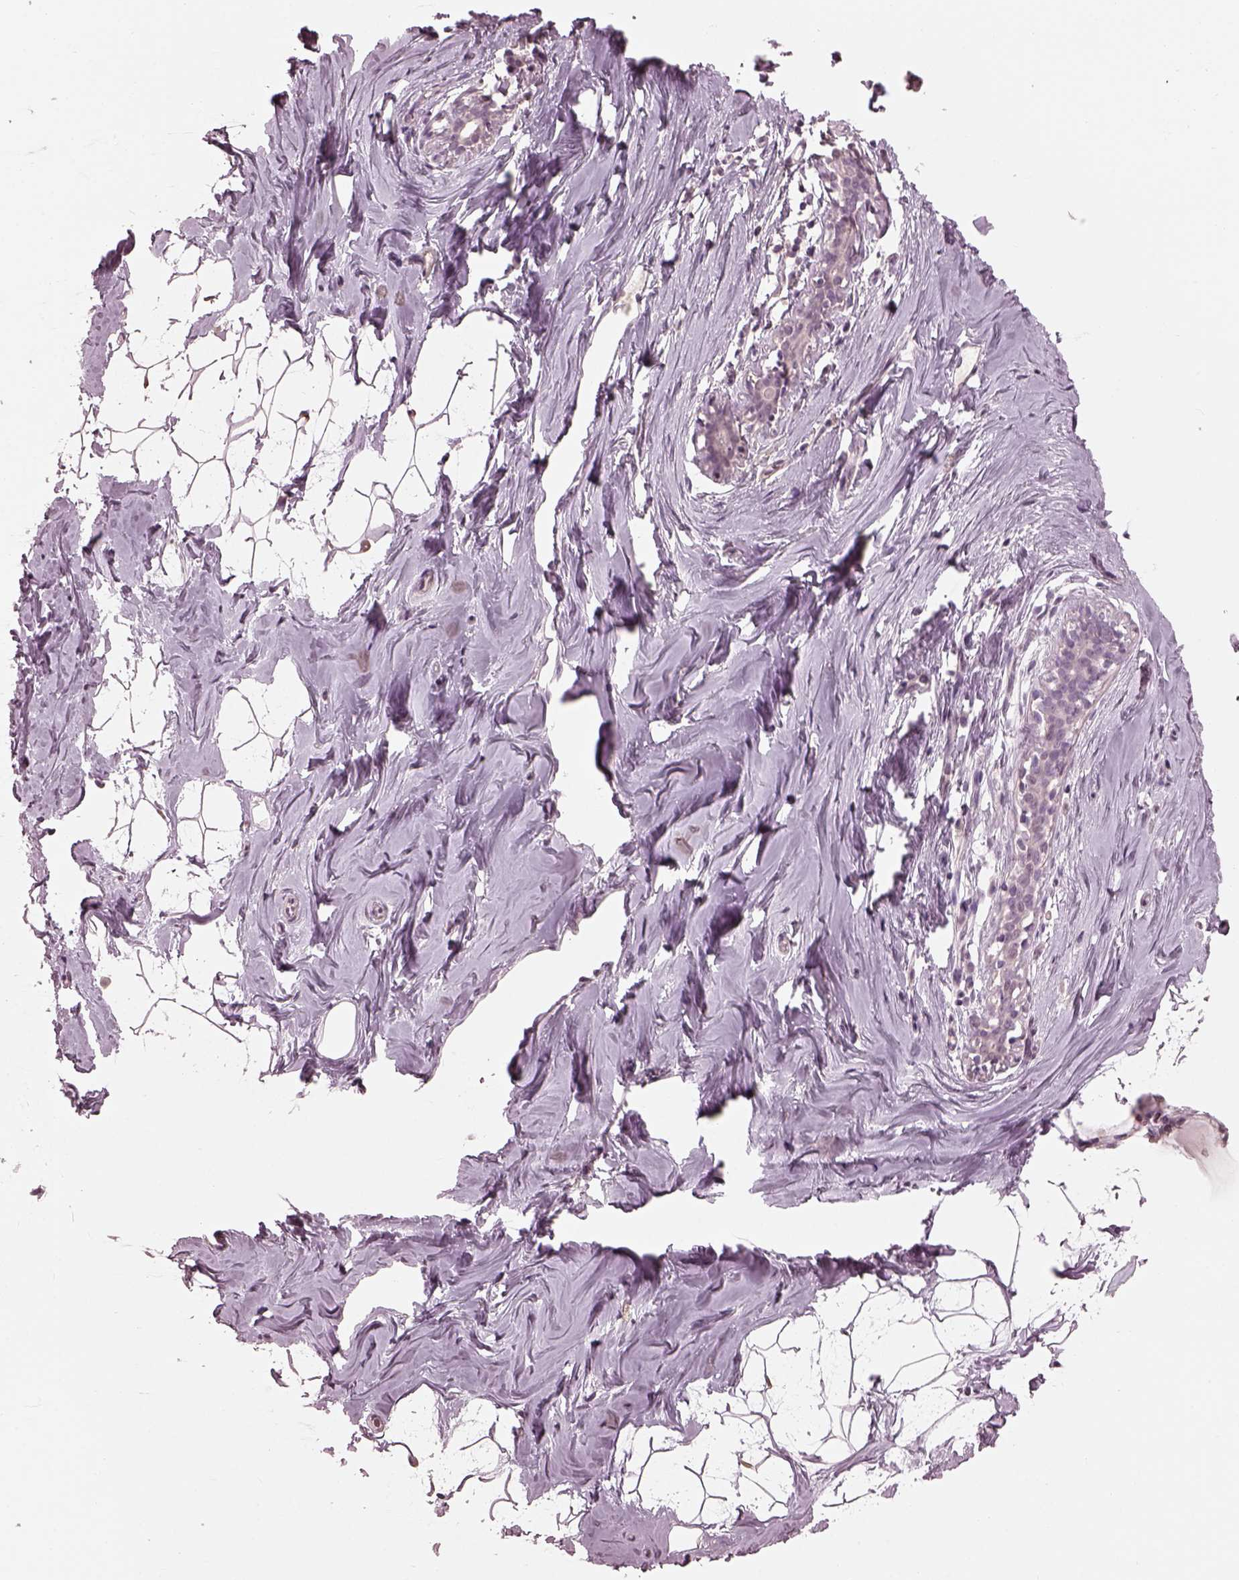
{"staining": {"intensity": "negative", "quantity": "none", "location": "none"}, "tissue": "breast", "cell_type": "Adipocytes", "image_type": "normal", "snomed": [{"axis": "morphology", "description": "Normal tissue, NOS"}, {"axis": "topography", "description": "Breast"}], "caption": "DAB (3,3'-diaminobenzidine) immunohistochemical staining of unremarkable breast demonstrates no significant staining in adipocytes.", "gene": "TSKS", "patient": {"sex": "female", "age": 32}}